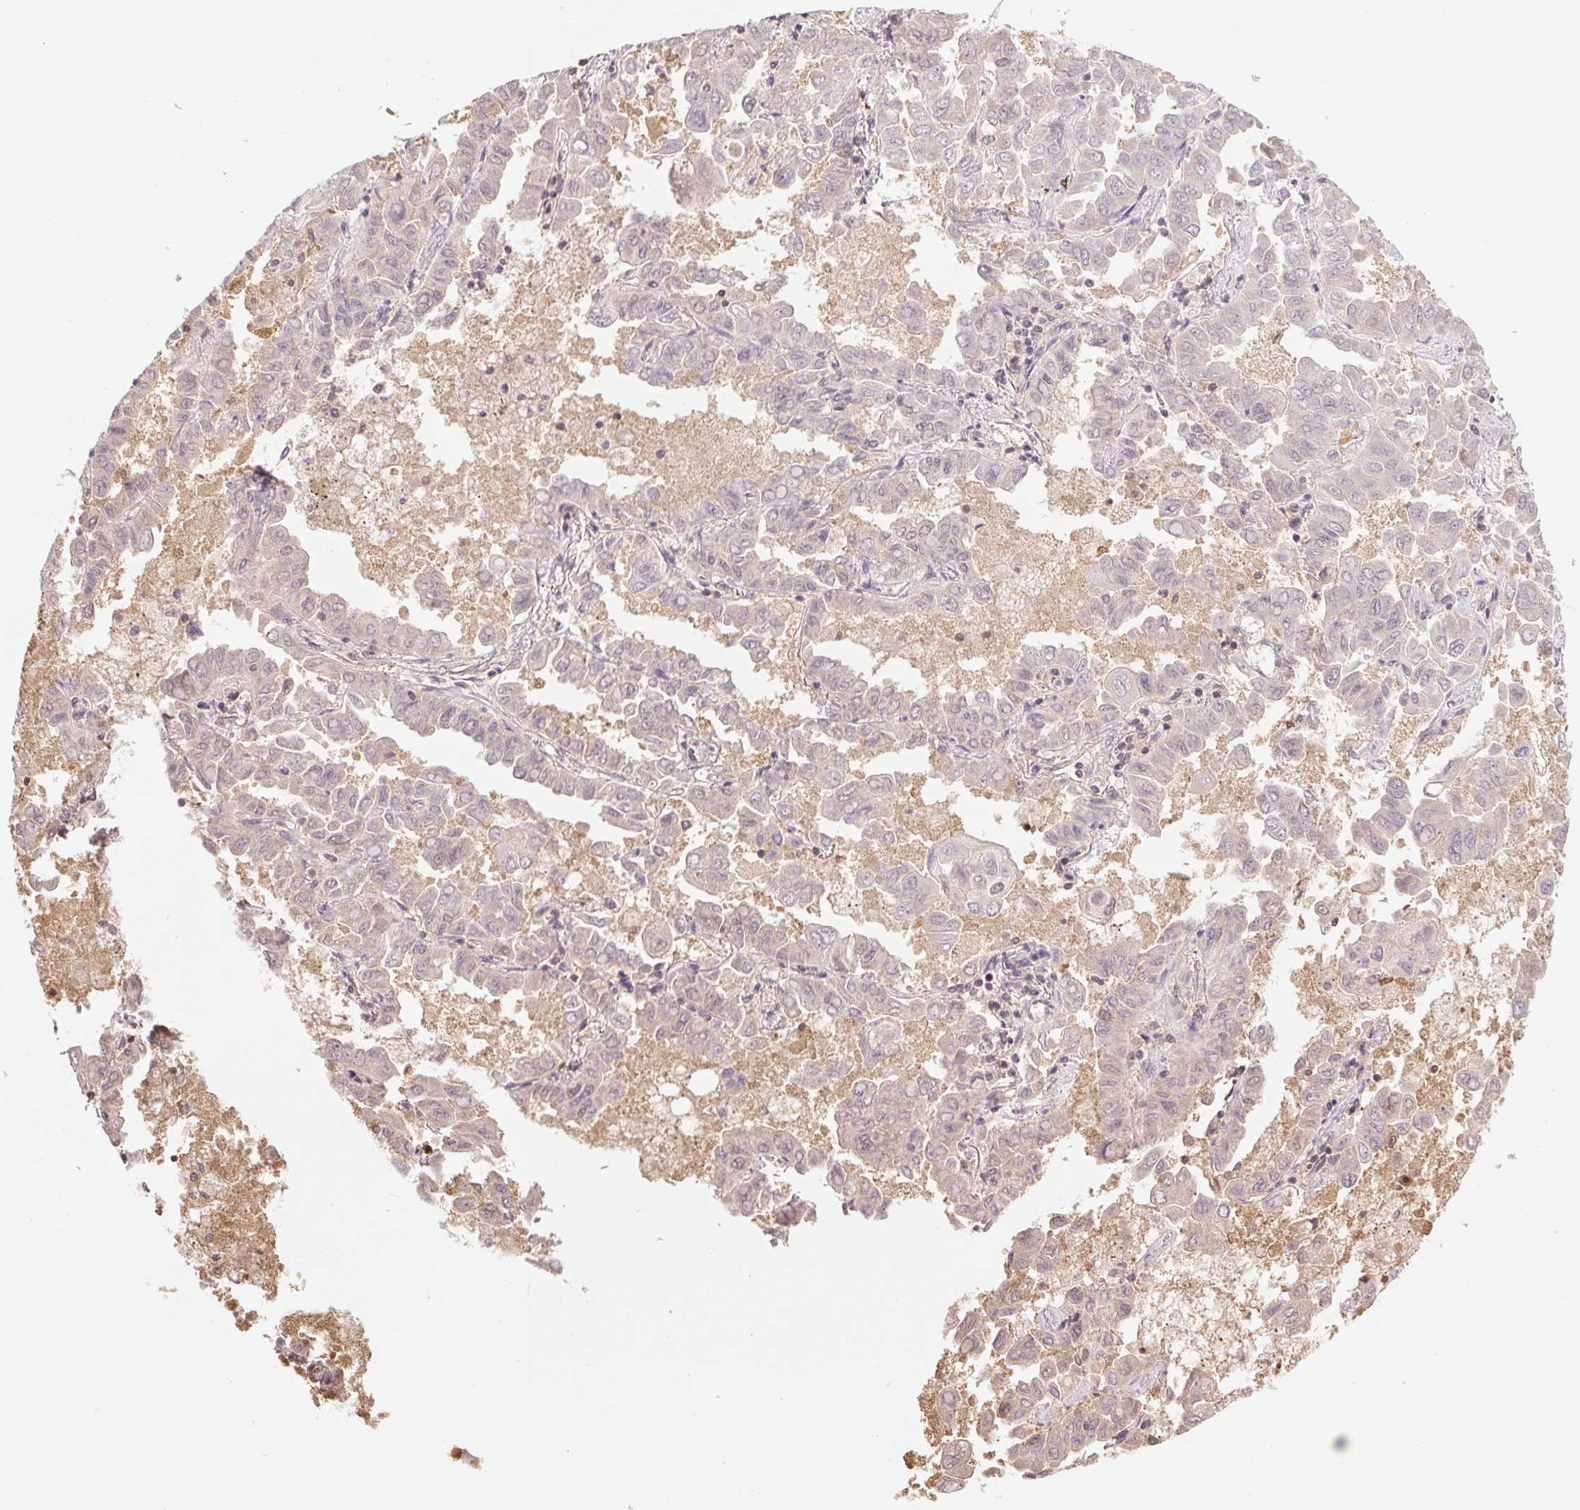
{"staining": {"intensity": "negative", "quantity": "none", "location": "none"}, "tissue": "lung cancer", "cell_type": "Tumor cells", "image_type": "cancer", "snomed": [{"axis": "morphology", "description": "Adenocarcinoma, NOS"}, {"axis": "topography", "description": "Lung"}], "caption": "The image shows no significant staining in tumor cells of adenocarcinoma (lung).", "gene": "CDC123", "patient": {"sex": "male", "age": 64}}